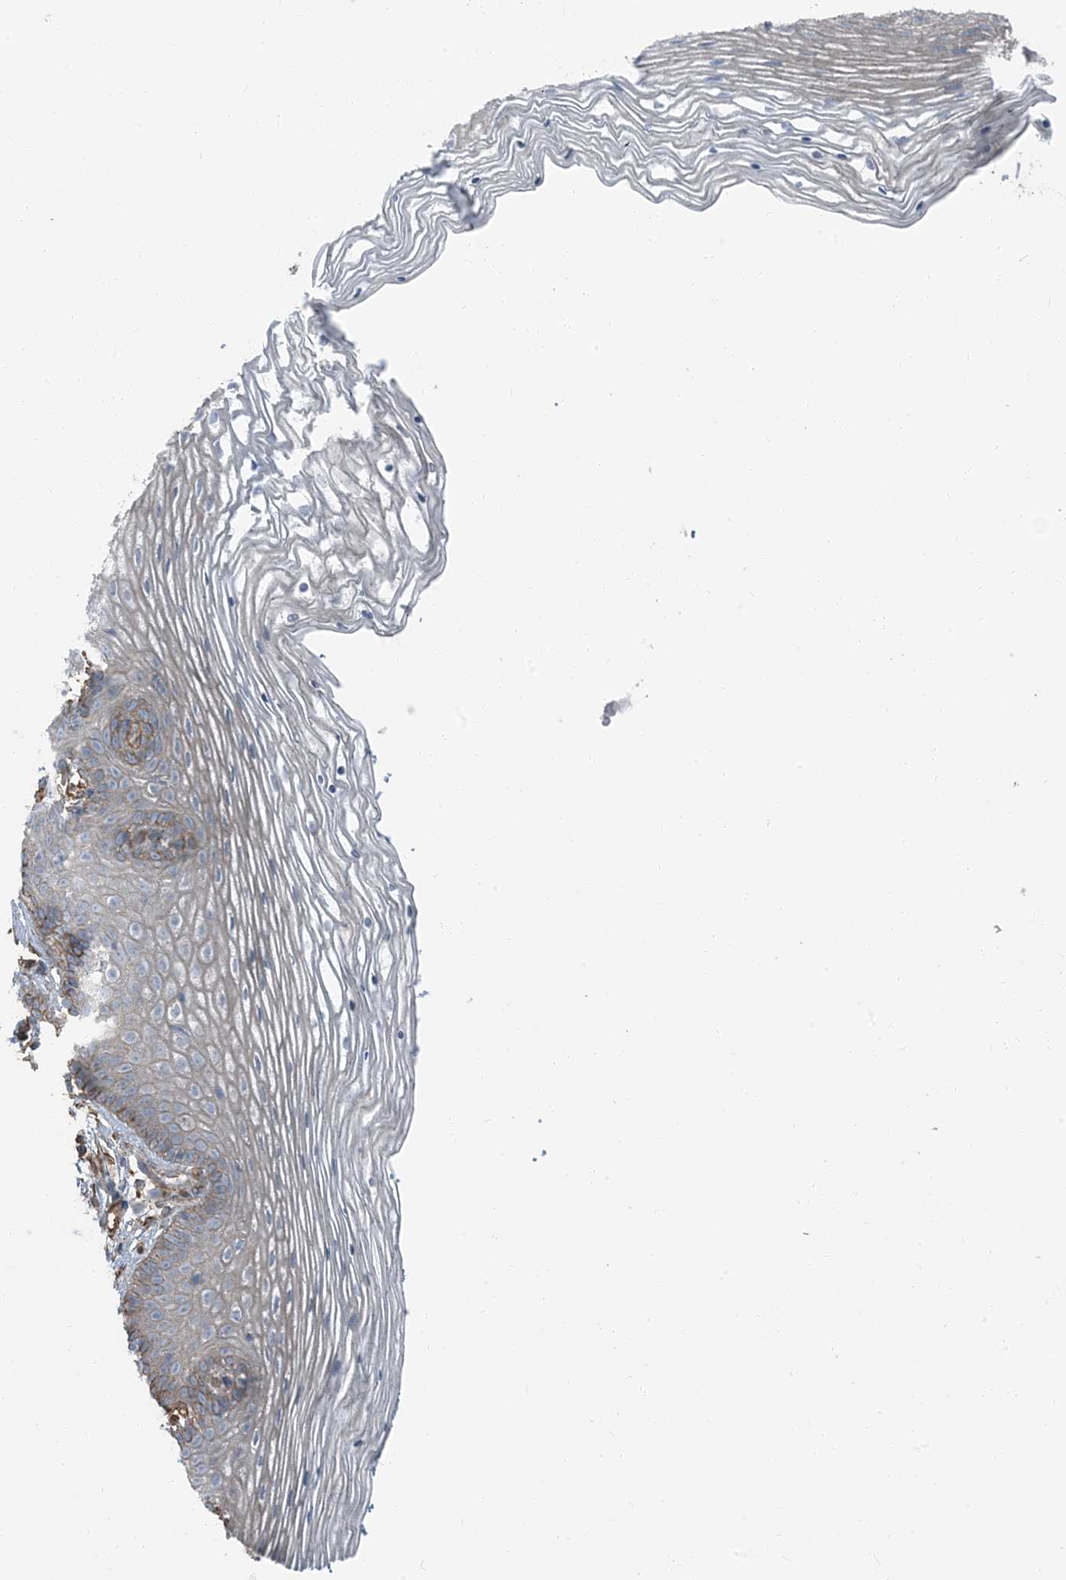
{"staining": {"intensity": "moderate", "quantity": "<25%", "location": "cytoplasmic/membranous"}, "tissue": "vagina", "cell_type": "Squamous epithelial cells", "image_type": "normal", "snomed": [{"axis": "morphology", "description": "Normal tissue, NOS"}, {"axis": "topography", "description": "Vagina"}], "caption": "IHC of unremarkable vagina reveals low levels of moderate cytoplasmic/membranous expression in approximately <25% of squamous epithelial cells. (Stains: DAB in brown, nuclei in blue, Microscopy: brightfield microscopy at high magnification).", "gene": "ZFP90", "patient": {"sex": "female", "age": 32}}